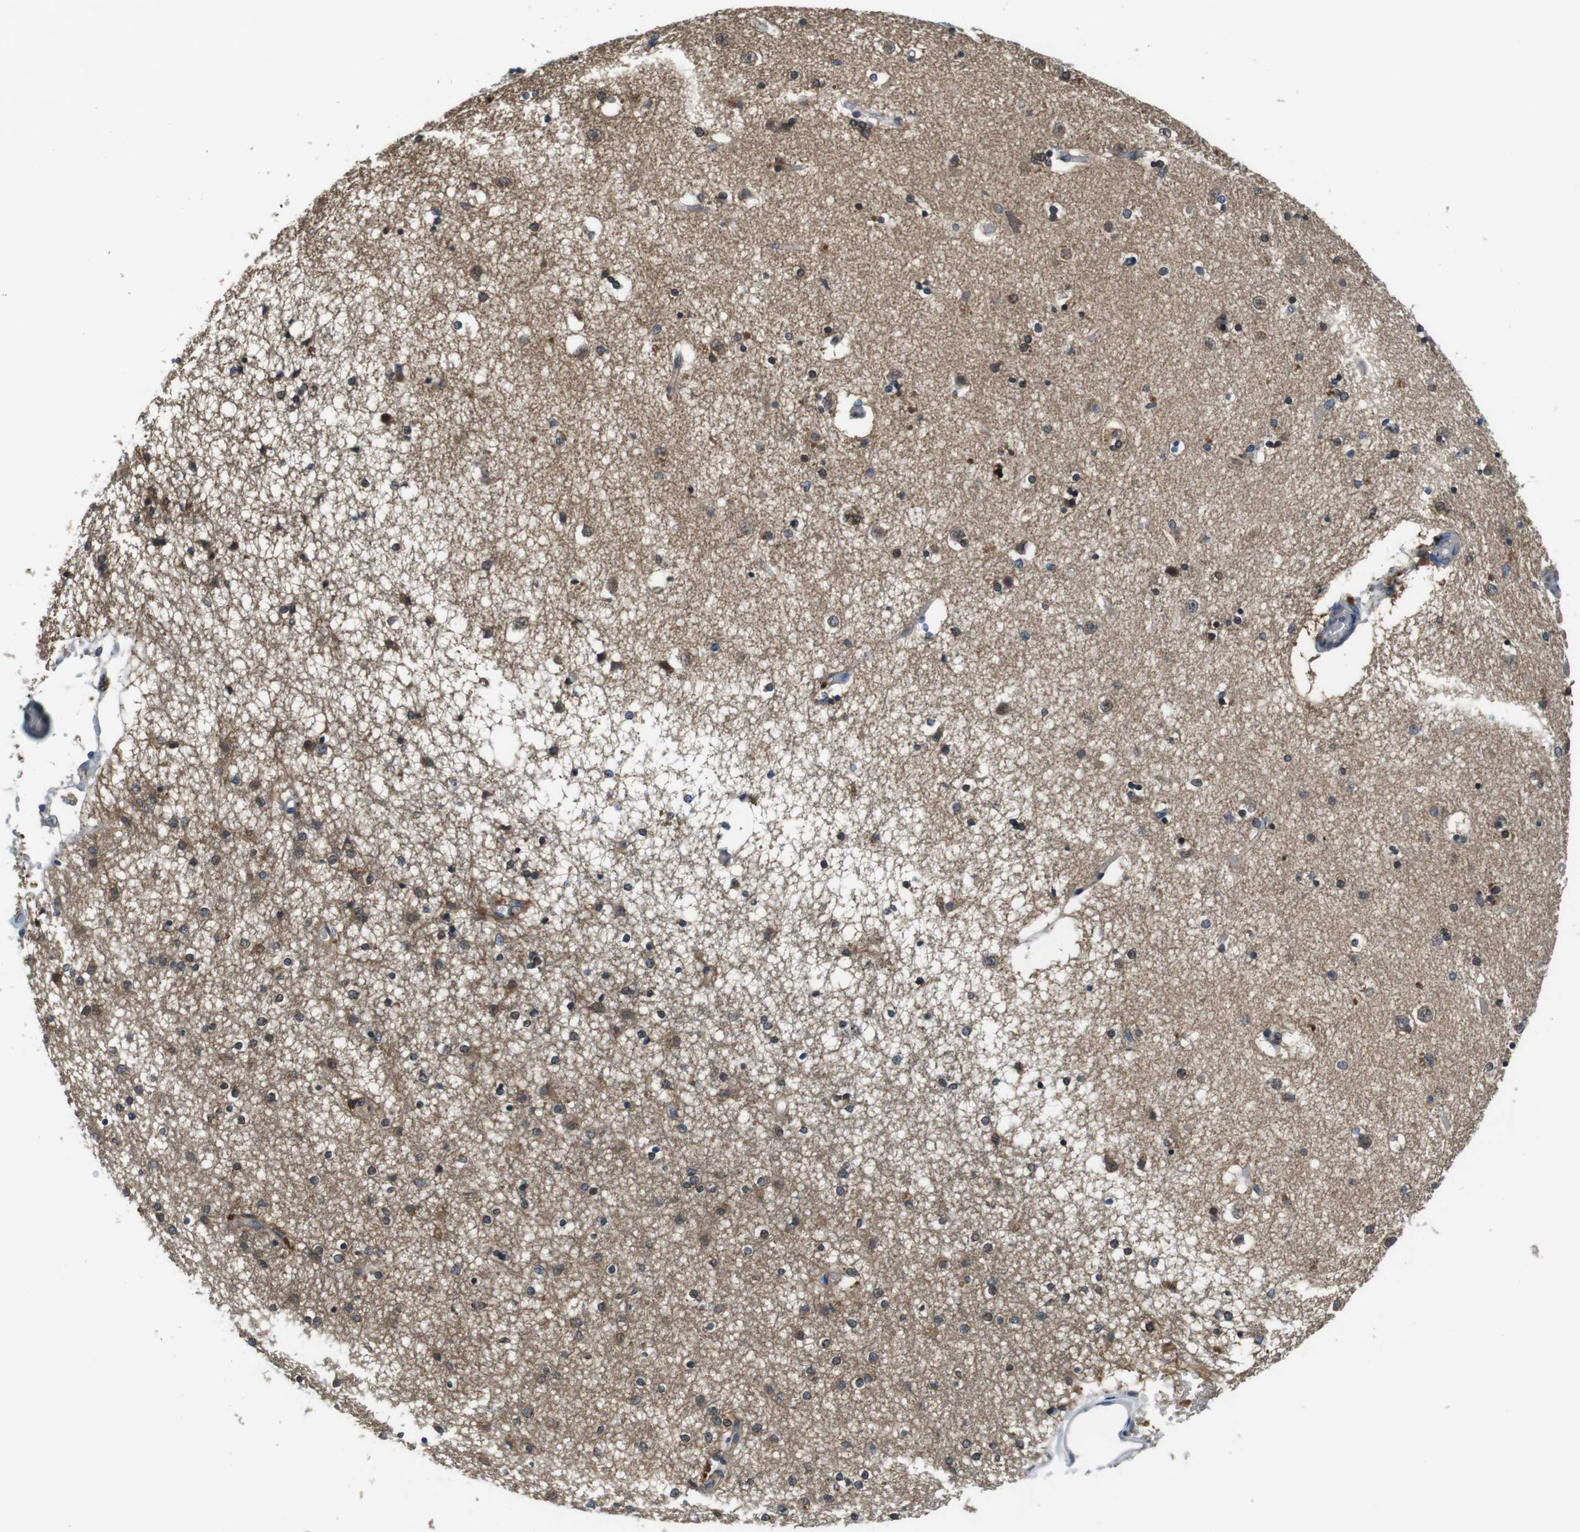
{"staining": {"intensity": "moderate", "quantity": "25%-75%", "location": "cytoplasmic/membranous"}, "tissue": "caudate", "cell_type": "Glial cells", "image_type": "normal", "snomed": [{"axis": "morphology", "description": "Normal tissue, NOS"}, {"axis": "topography", "description": "Lateral ventricle wall"}], "caption": "Immunohistochemistry histopathology image of benign caudate stained for a protein (brown), which shows medium levels of moderate cytoplasmic/membranous expression in about 25%-75% of glial cells.", "gene": "CD163L1", "patient": {"sex": "female", "age": 54}}